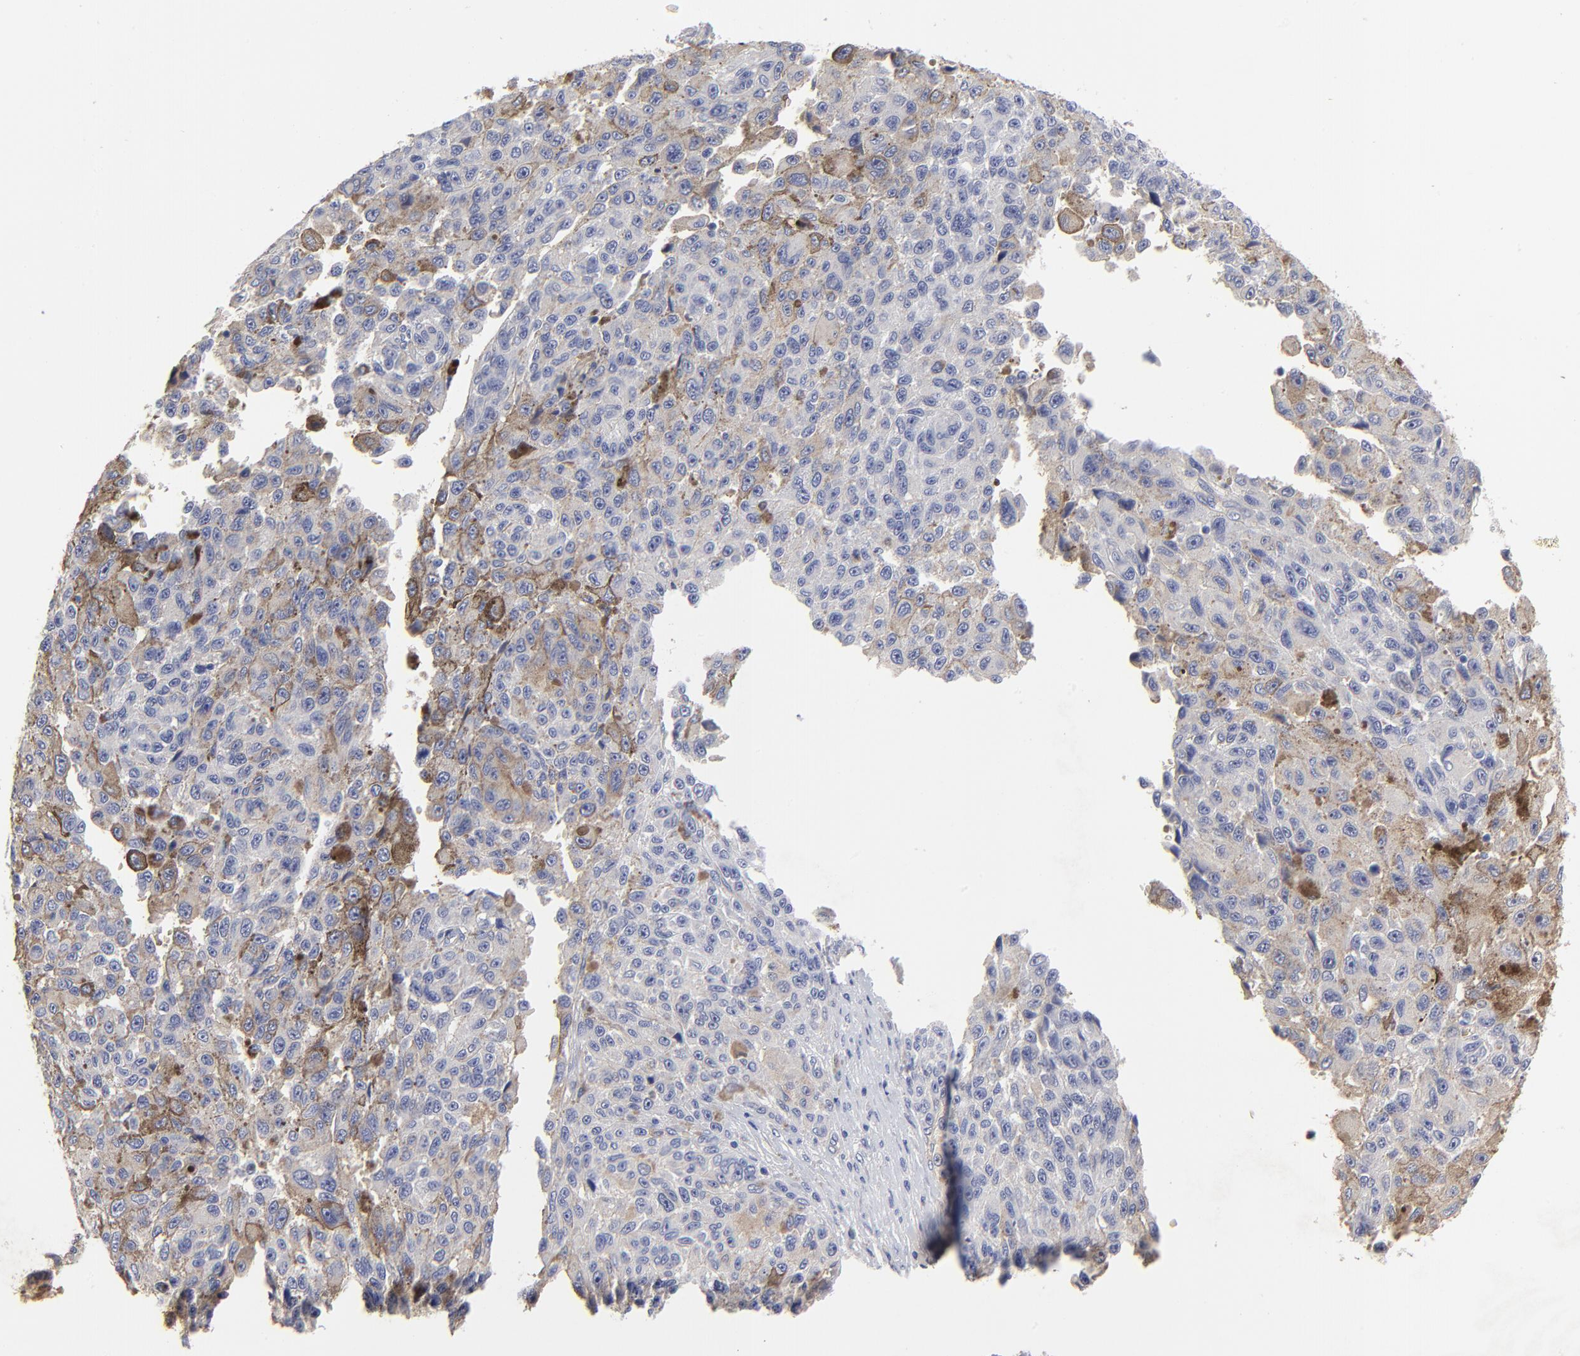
{"staining": {"intensity": "negative", "quantity": "none", "location": "none"}, "tissue": "melanoma", "cell_type": "Tumor cells", "image_type": "cancer", "snomed": [{"axis": "morphology", "description": "Malignant melanoma, NOS"}, {"axis": "topography", "description": "Skin"}], "caption": "The immunohistochemistry image has no significant positivity in tumor cells of malignant melanoma tissue. The staining was performed using DAB (3,3'-diaminobenzidine) to visualize the protein expression in brown, while the nuclei were stained in blue with hematoxylin (Magnification: 20x).", "gene": "SULF2", "patient": {"sex": "male", "age": 81}}